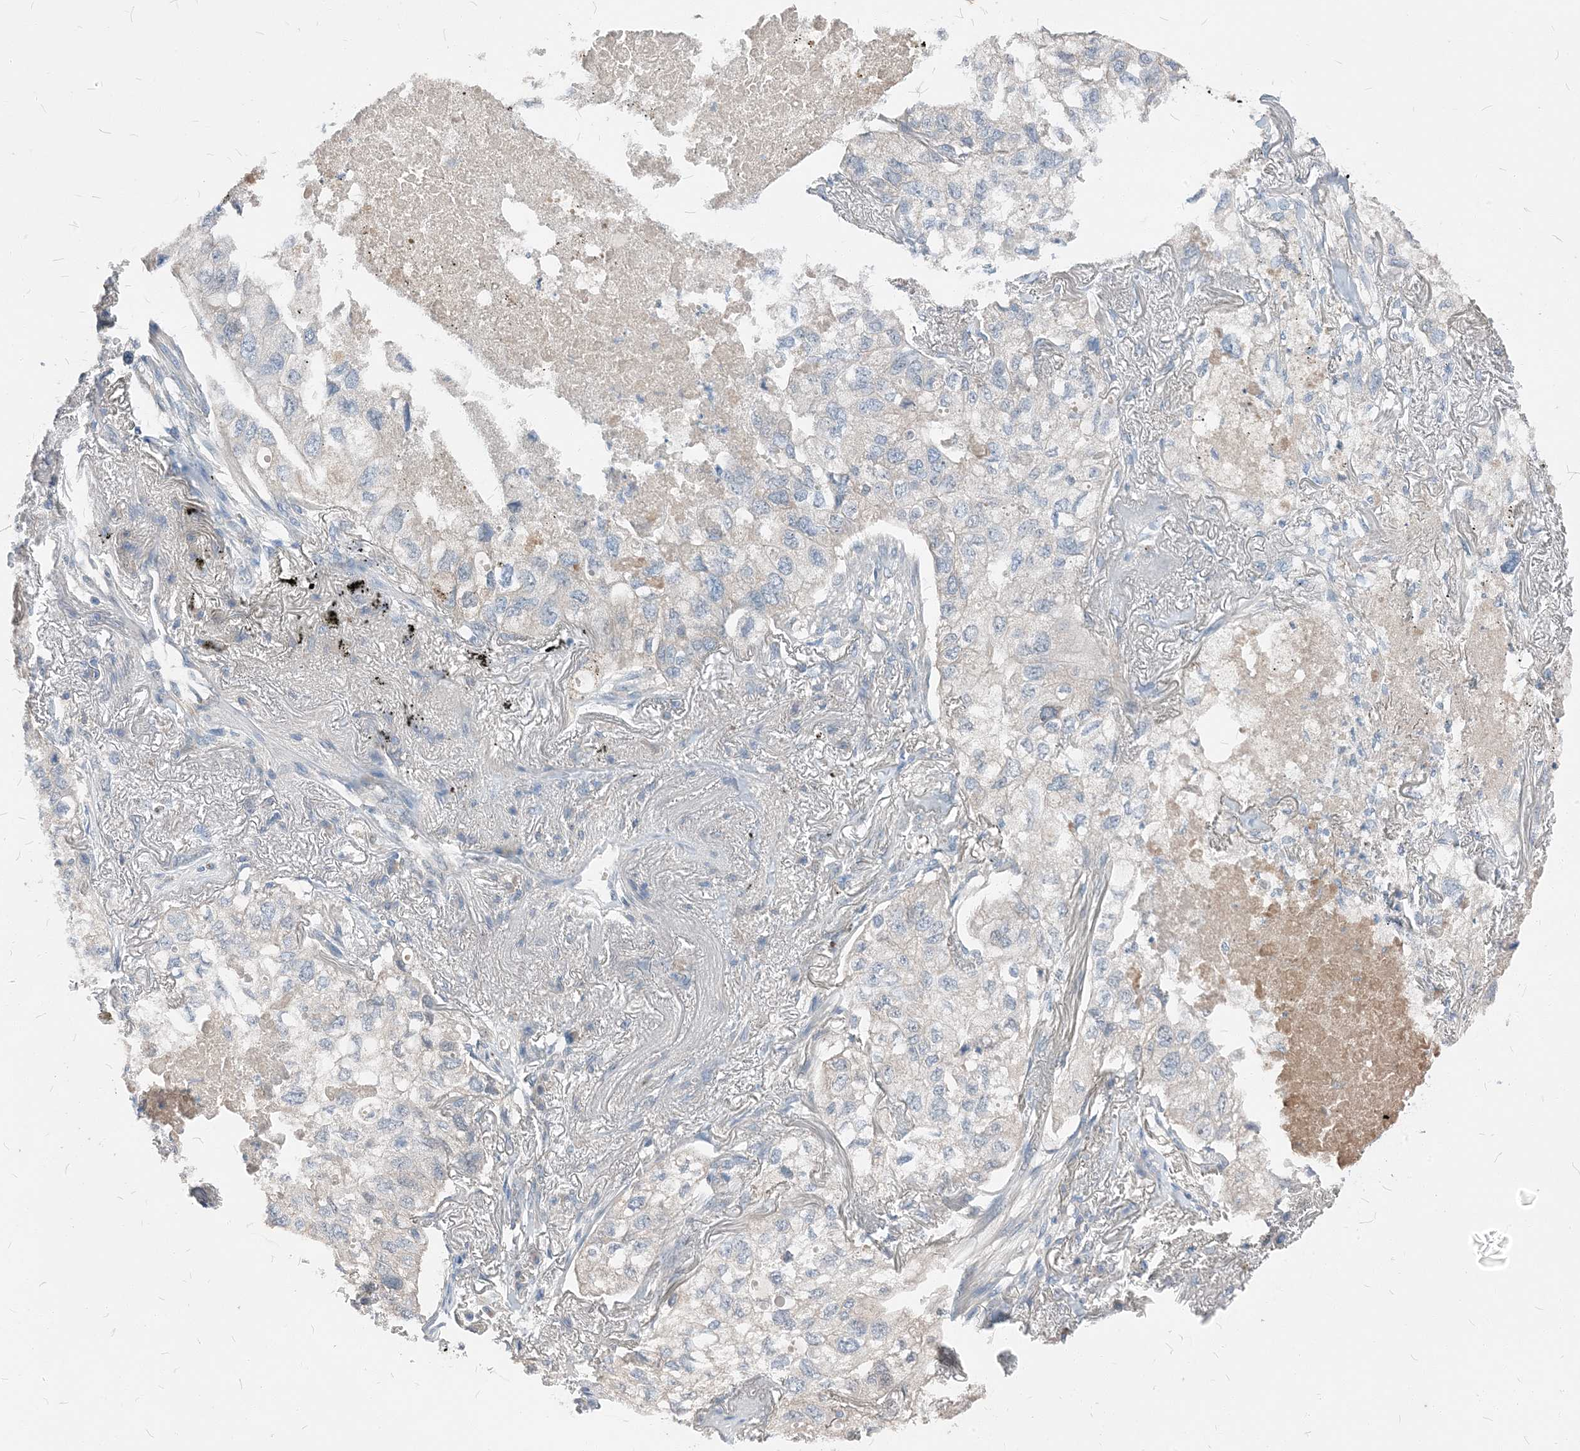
{"staining": {"intensity": "negative", "quantity": "none", "location": "none"}, "tissue": "lung cancer", "cell_type": "Tumor cells", "image_type": "cancer", "snomed": [{"axis": "morphology", "description": "Adenocarcinoma, NOS"}, {"axis": "topography", "description": "Lung"}], "caption": "Tumor cells are negative for protein expression in human lung cancer (adenocarcinoma).", "gene": "NCOA7", "patient": {"sex": "male", "age": 65}}